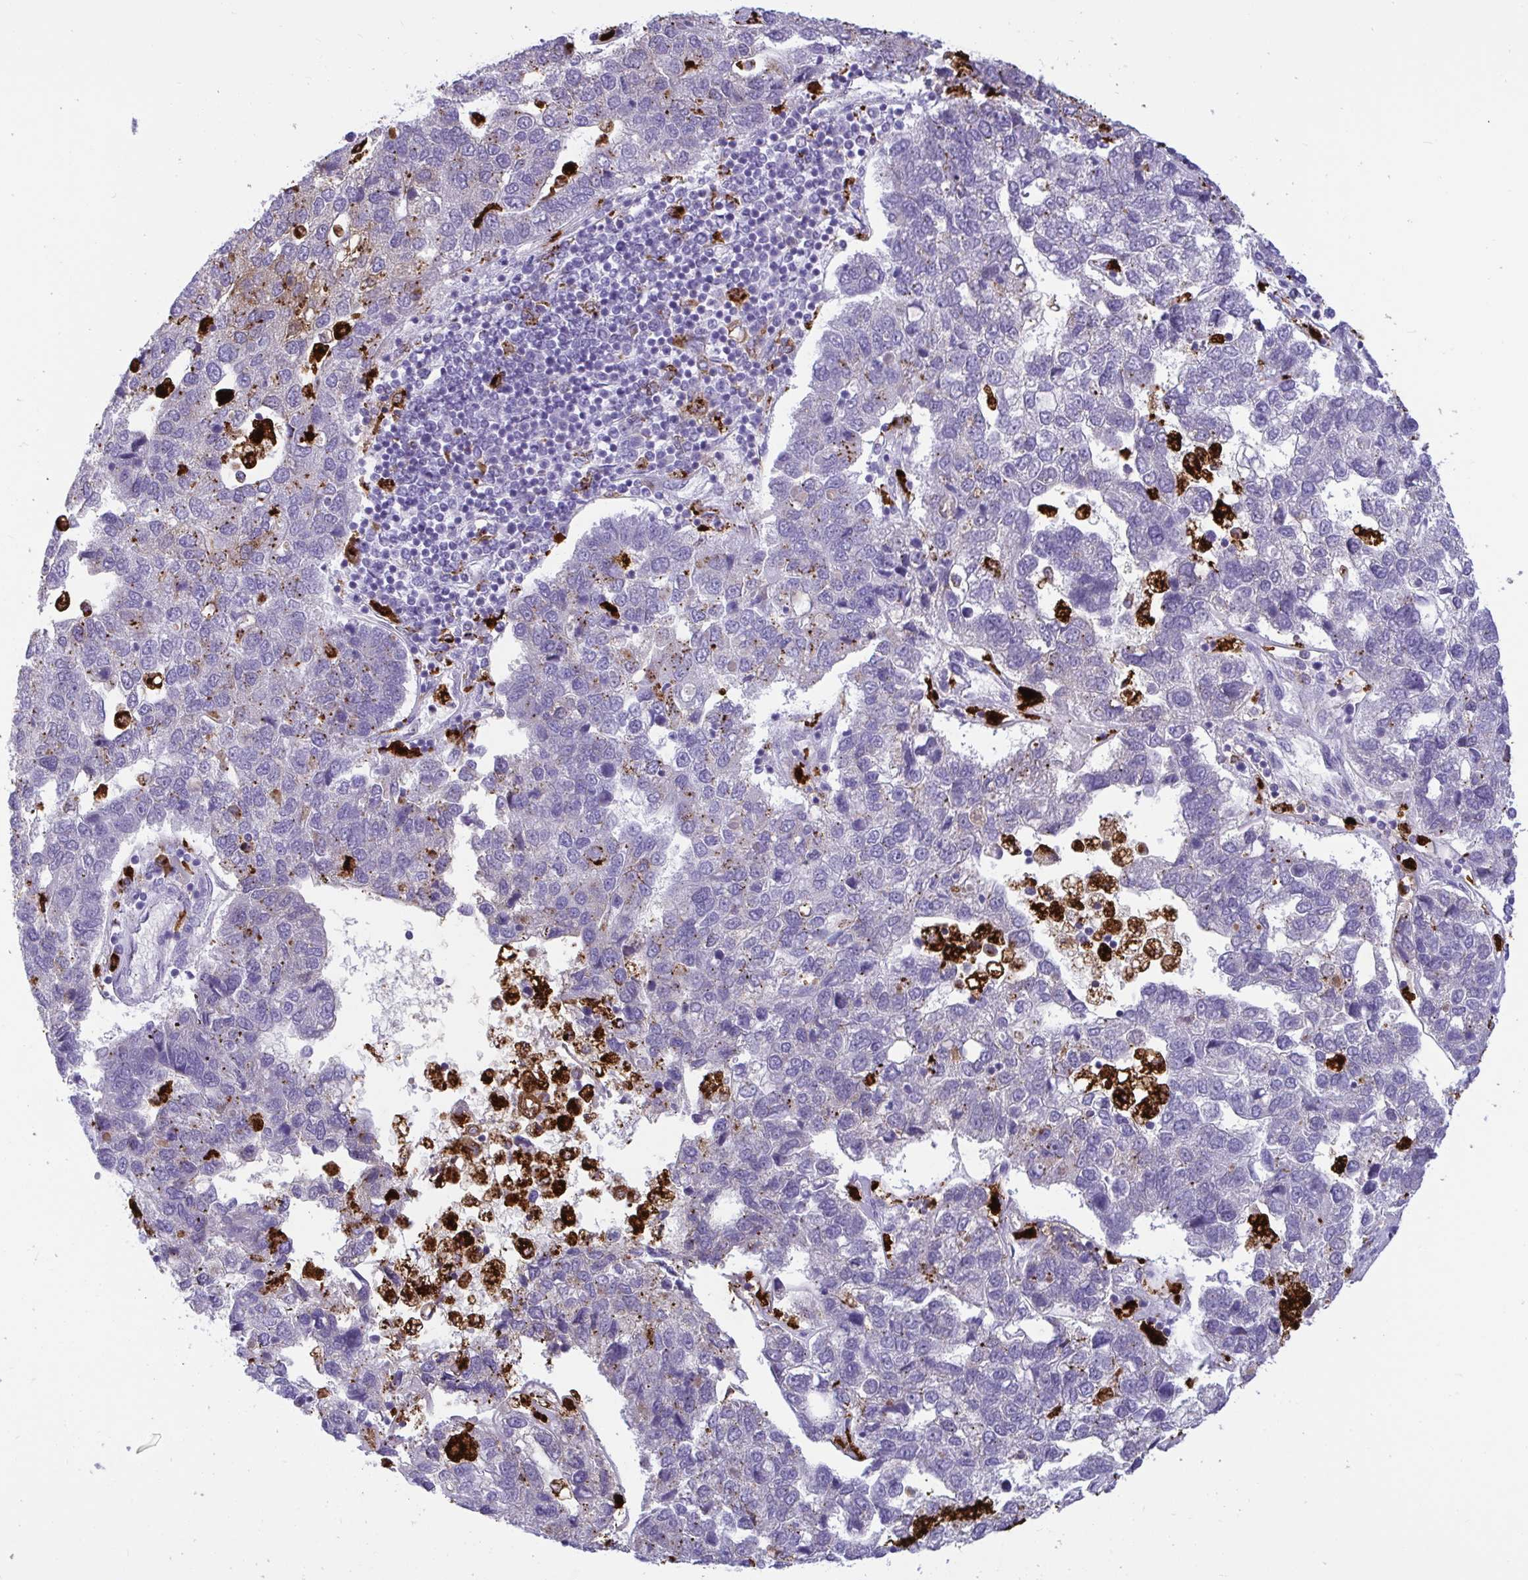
{"staining": {"intensity": "negative", "quantity": "none", "location": "none"}, "tissue": "pancreatic cancer", "cell_type": "Tumor cells", "image_type": "cancer", "snomed": [{"axis": "morphology", "description": "Adenocarcinoma, NOS"}, {"axis": "topography", "description": "Pancreas"}], "caption": "The histopathology image reveals no significant staining in tumor cells of pancreatic cancer. (Stains: DAB immunohistochemistry (IHC) with hematoxylin counter stain, Microscopy: brightfield microscopy at high magnification).", "gene": "CPVL", "patient": {"sex": "female", "age": 61}}